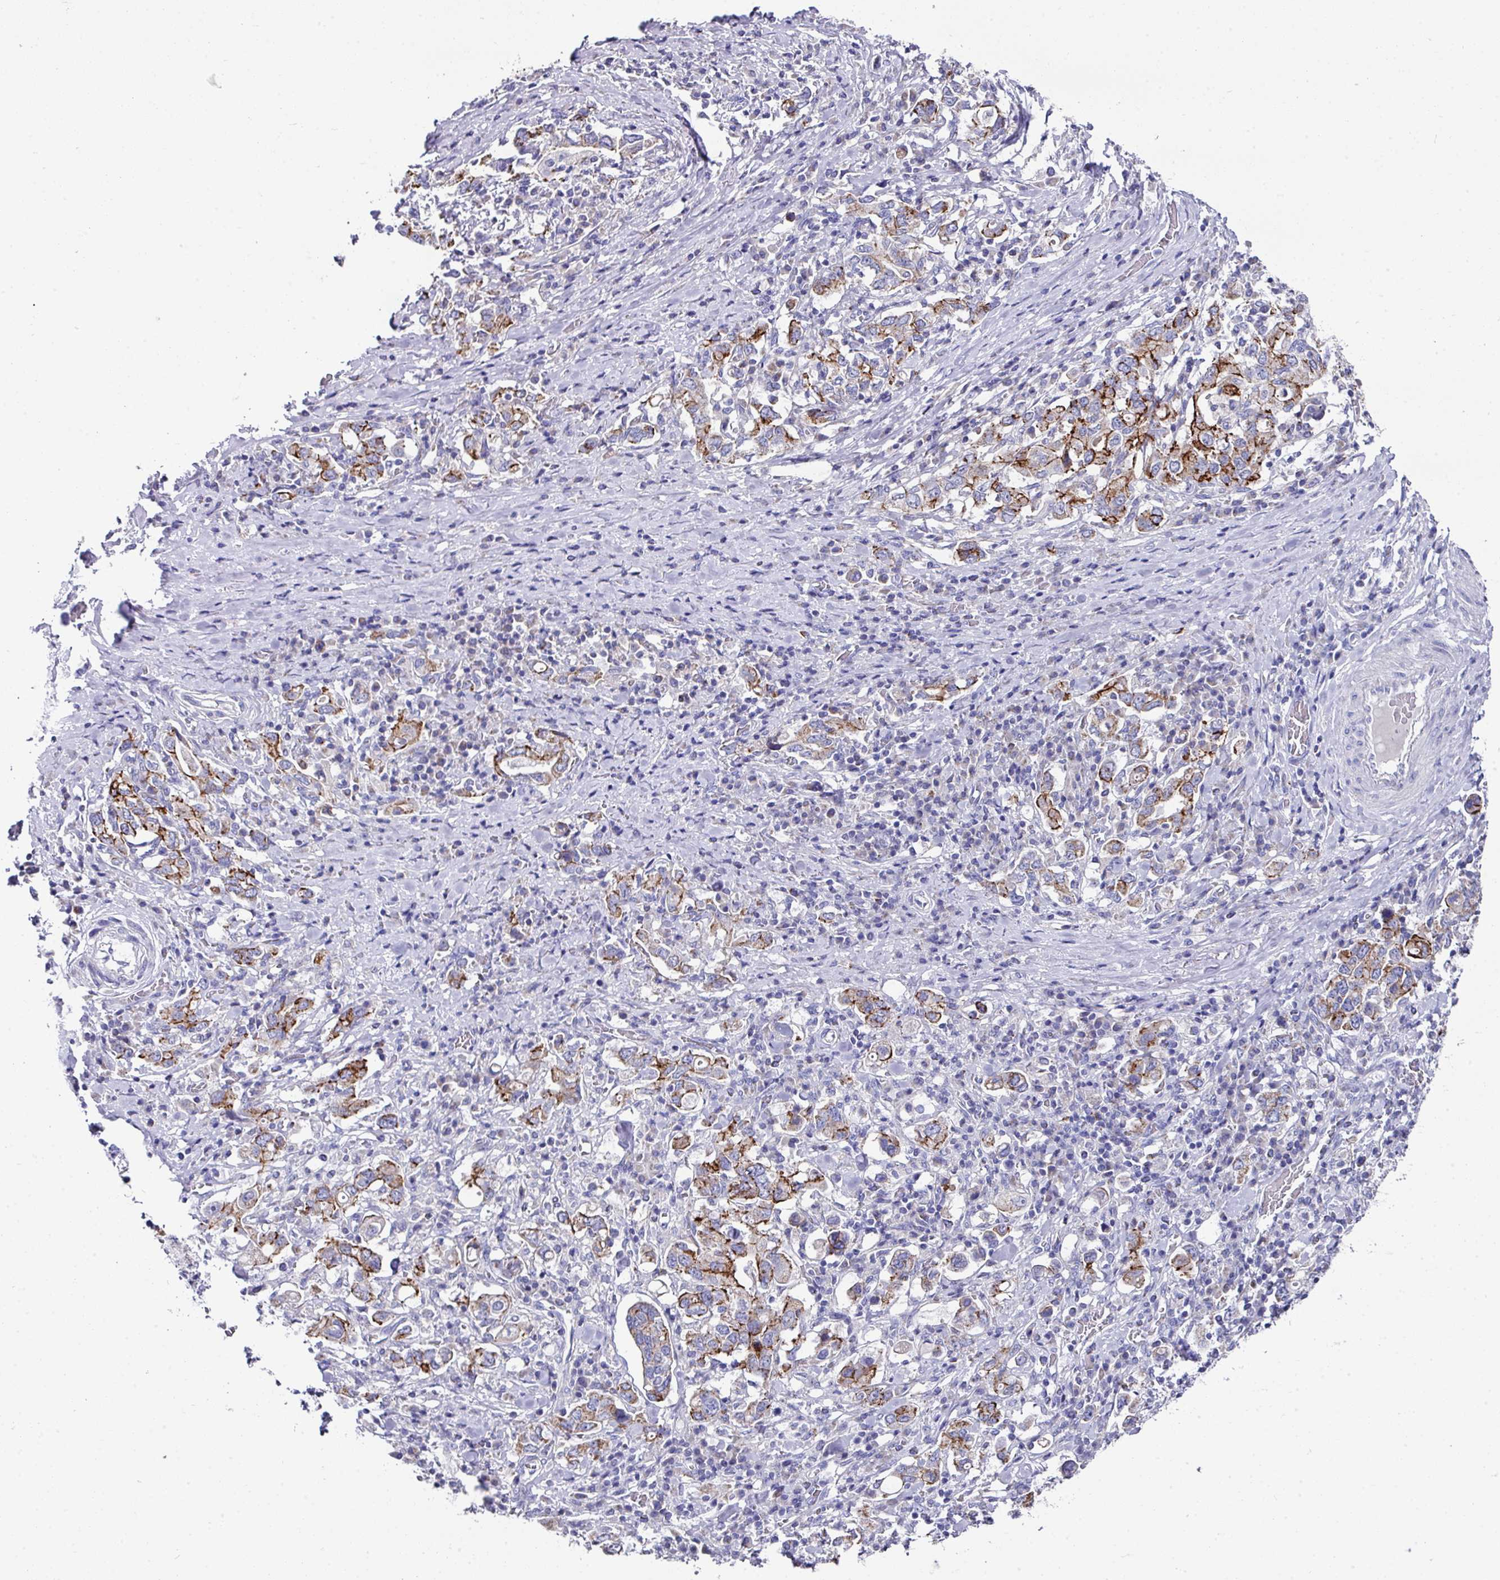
{"staining": {"intensity": "strong", "quantity": ">75%", "location": "cytoplasmic/membranous"}, "tissue": "stomach cancer", "cell_type": "Tumor cells", "image_type": "cancer", "snomed": [{"axis": "morphology", "description": "Adenocarcinoma, NOS"}, {"axis": "topography", "description": "Stomach, upper"}, {"axis": "topography", "description": "Stomach"}], "caption": "Immunohistochemical staining of adenocarcinoma (stomach) reveals strong cytoplasmic/membranous protein staining in approximately >75% of tumor cells.", "gene": "CLDN1", "patient": {"sex": "male", "age": 62}}